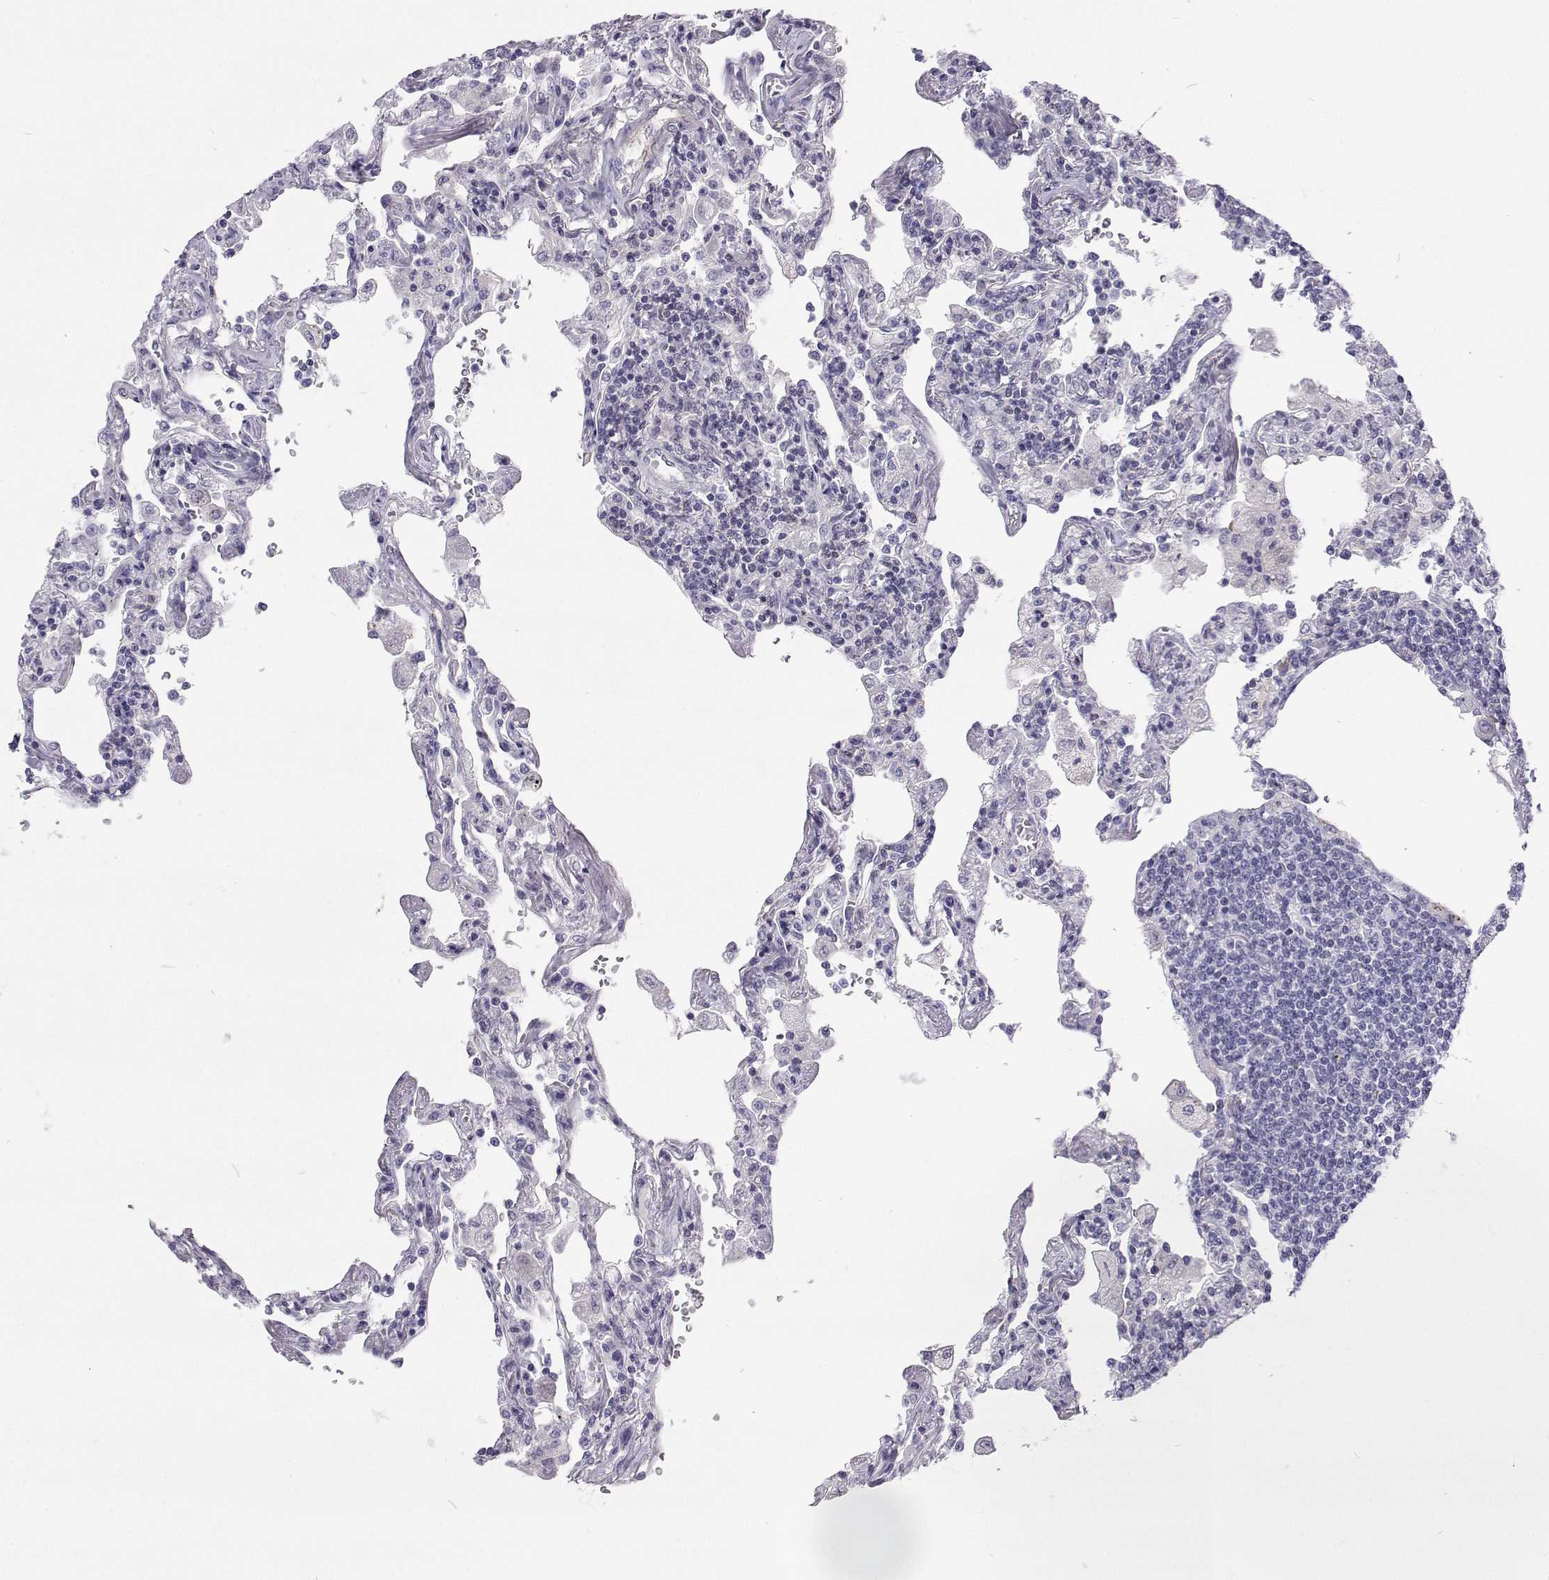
{"staining": {"intensity": "negative", "quantity": "none", "location": "none"}, "tissue": "lymphoma", "cell_type": "Tumor cells", "image_type": "cancer", "snomed": [{"axis": "morphology", "description": "Malignant lymphoma, non-Hodgkin's type, Low grade"}, {"axis": "topography", "description": "Lung"}], "caption": "DAB (3,3'-diaminobenzidine) immunohistochemical staining of low-grade malignant lymphoma, non-Hodgkin's type exhibits no significant expression in tumor cells.", "gene": "GALM", "patient": {"sex": "female", "age": 71}}